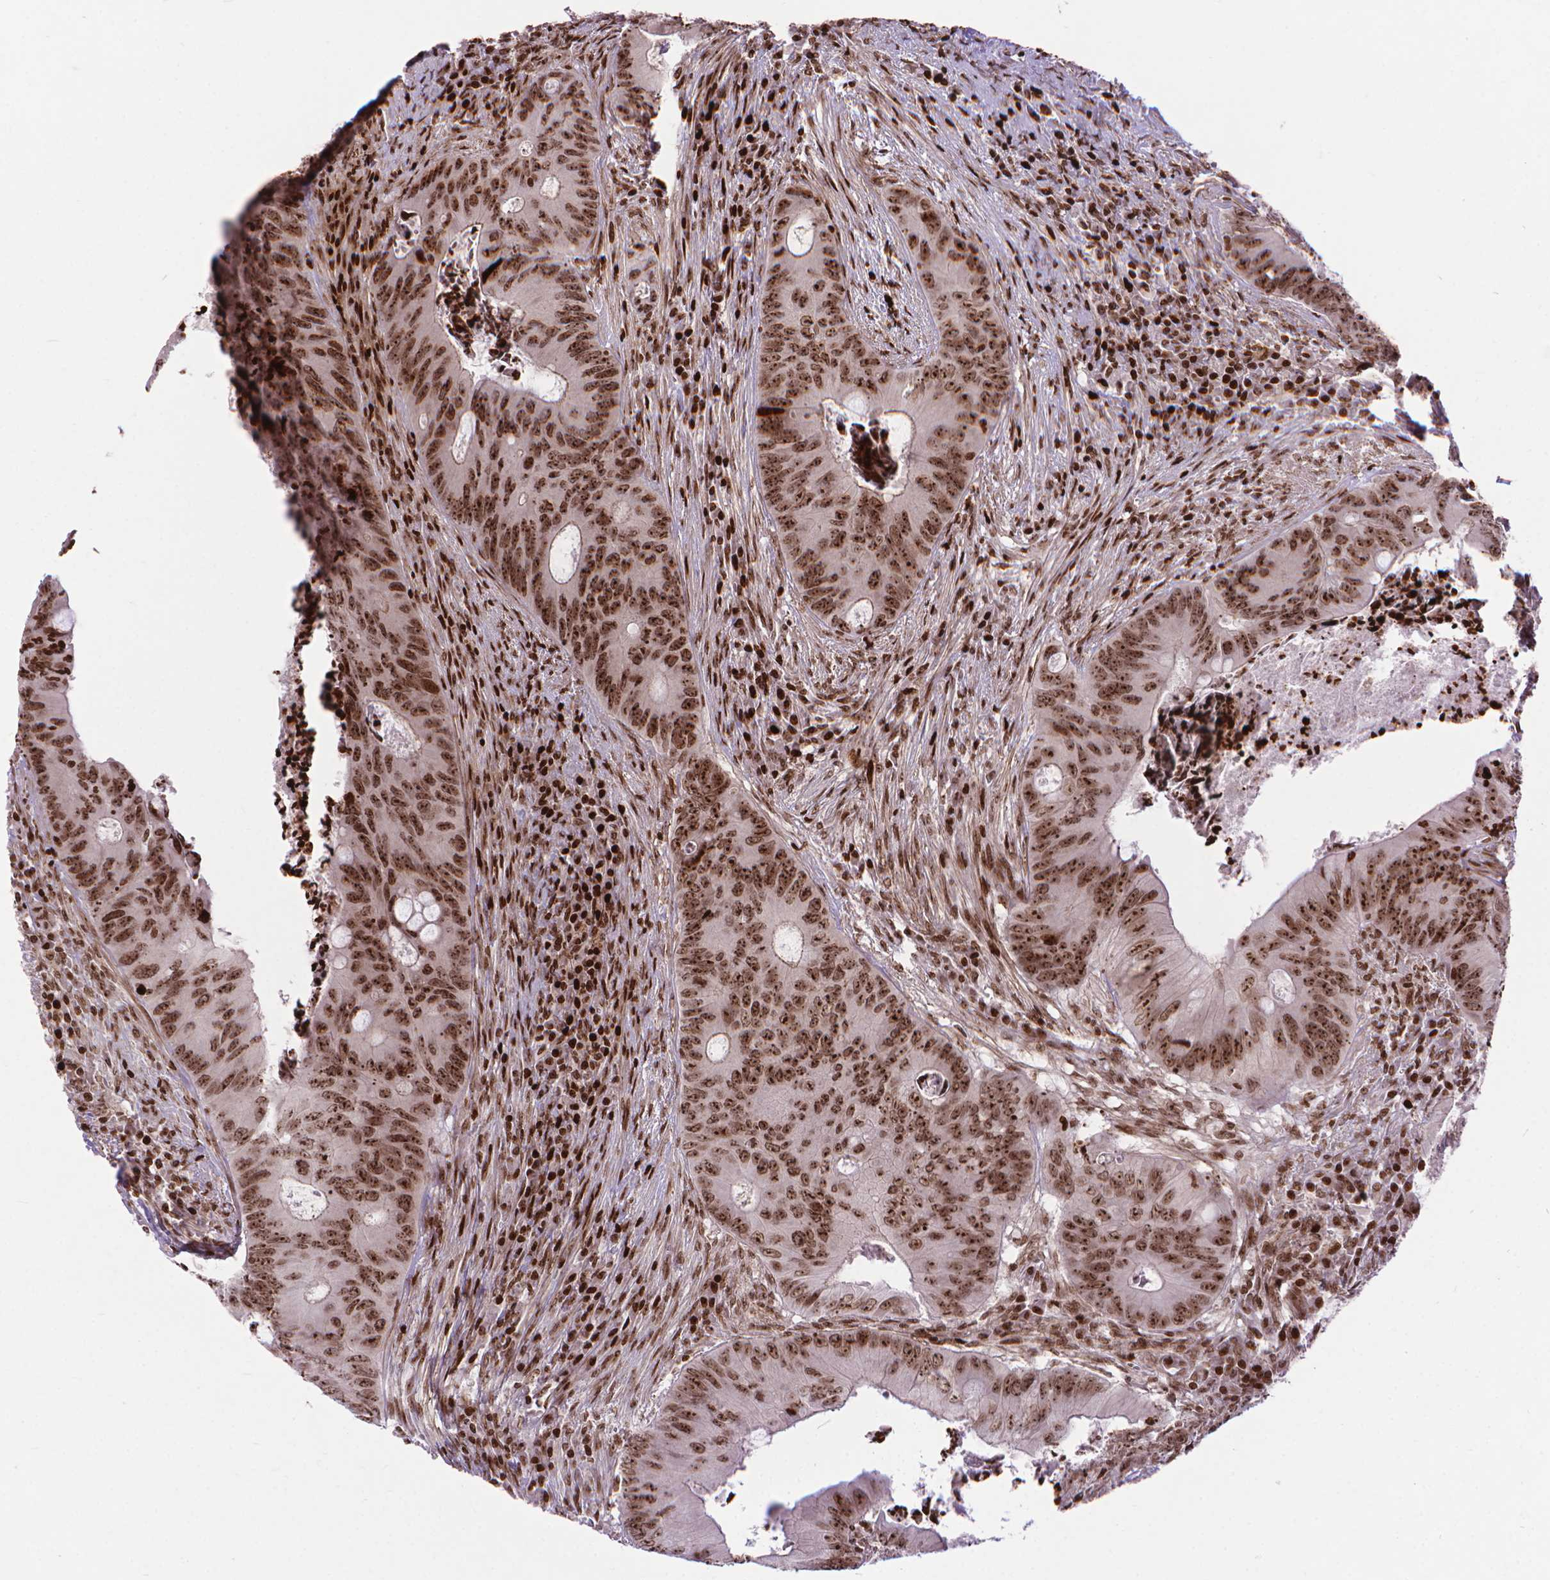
{"staining": {"intensity": "moderate", "quantity": ">75%", "location": "nuclear"}, "tissue": "colorectal cancer", "cell_type": "Tumor cells", "image_type": "cancer", "snomed": [{"axis": "morphology", "description": "Adenocarcinoma, NOS"}, {"axis": "topography", "description": "Colon"}], "caption": "Protein staining shows moderate nuclear staining in about >75% of tumor cells in colorectal cancer. The staining was performed using DAB (3,3'-diaminobenzidine), with brown indicating positive protein expression. Nuclei are stained blue with hematoxylin.", "gene": "AMER1", "patient": {"sex": "female", "age": 74}}